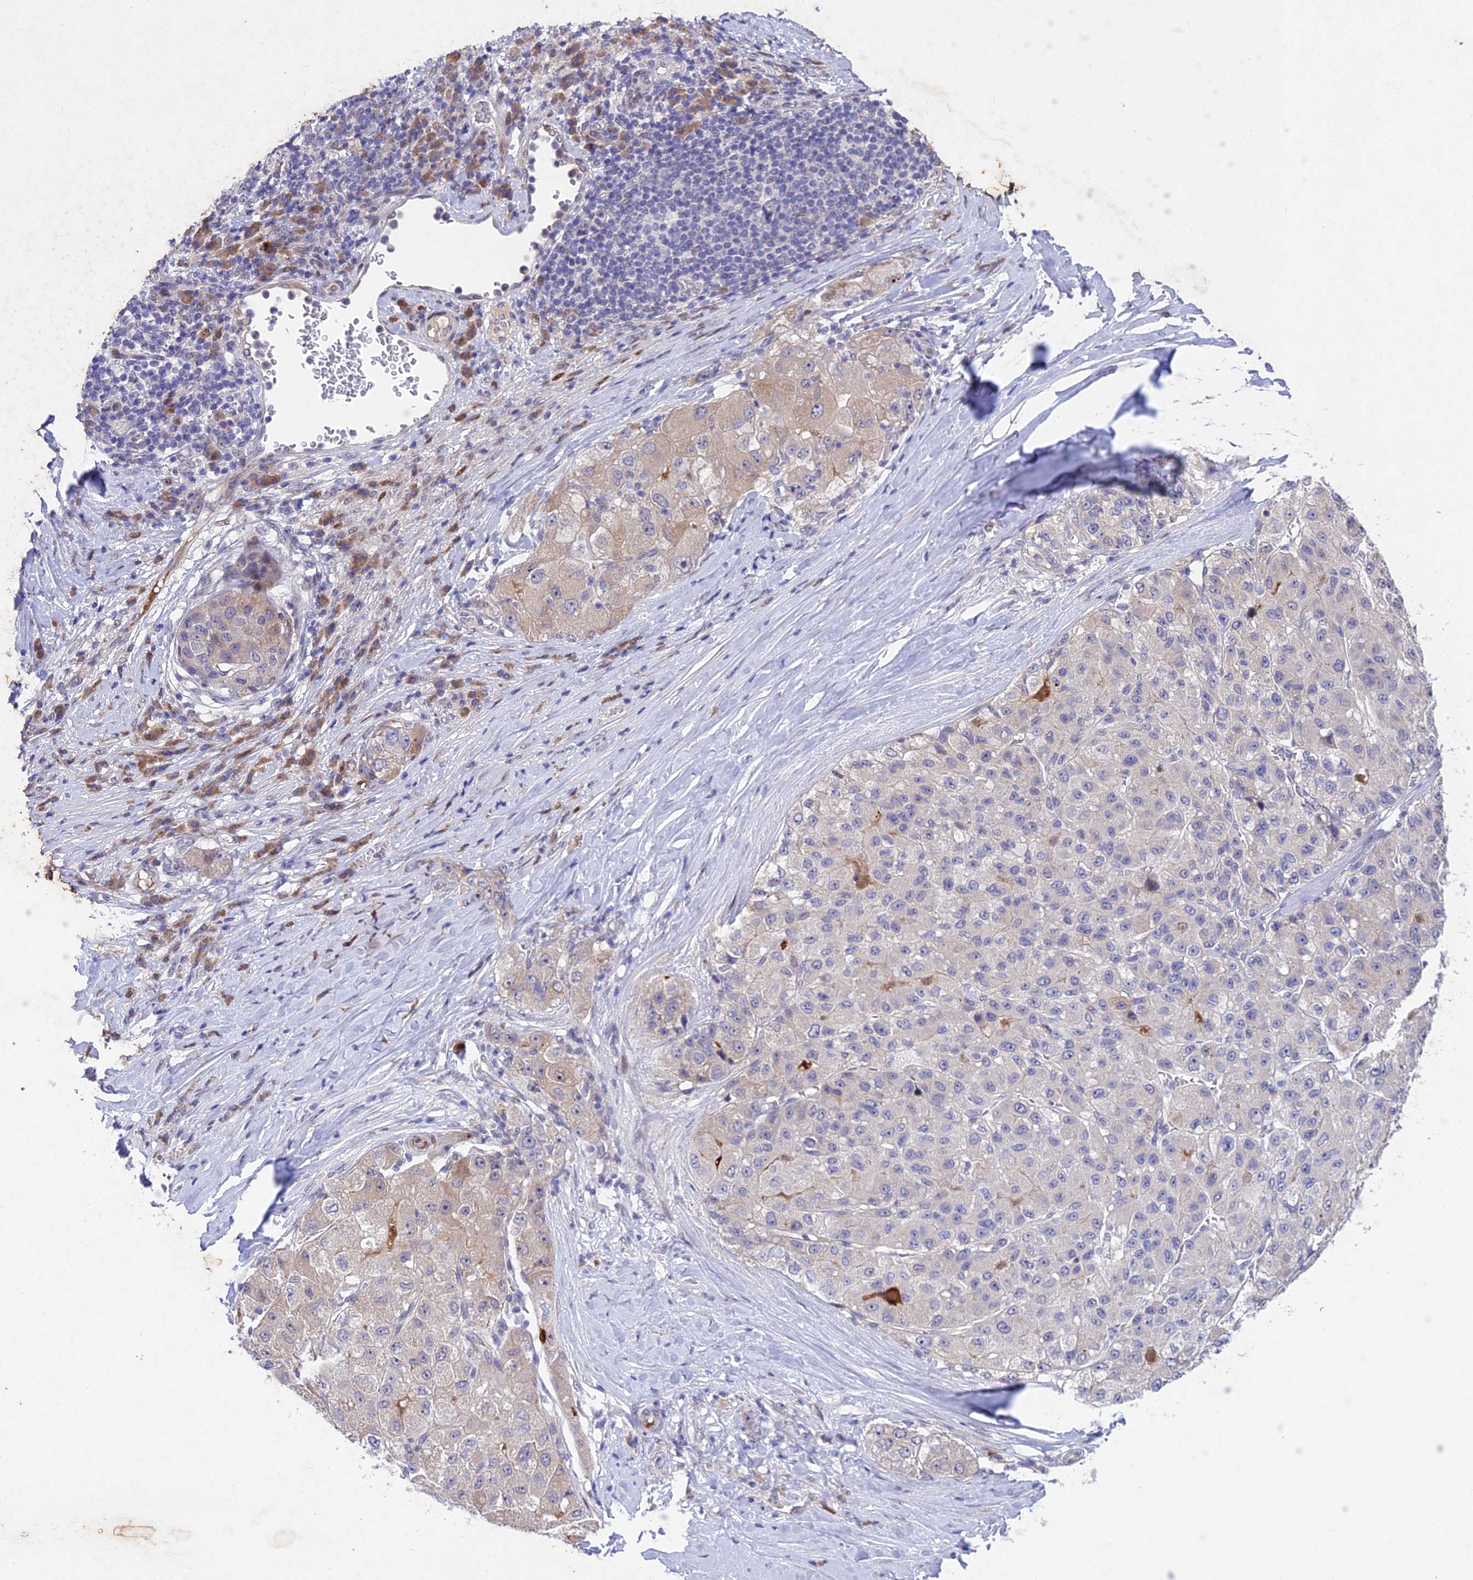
{"staining": {"intensity": "weak", "quantity": "25%-75%", "location": "cytoplasmic/membranous"}, "tissue": "liver cancer", "cell_type": "Tumor cells", "image_type": "cancer", "snomed": [{"axis": "morphology", "description": "Carcinoma, Hepatocellular, NOS"}, {"axis": "topography", "description": "Liver"}], "caption": "Immunohistochemistry of human liver cancer (hepatocellular carcinoma) displays low levels of weak cytoplasmic/membranous positivity in about 25%-75% of tumor cells. Nuclei are stained in blue.", "gene": "ANKRD52", "patient": {"sex": "male", "age": 80}}